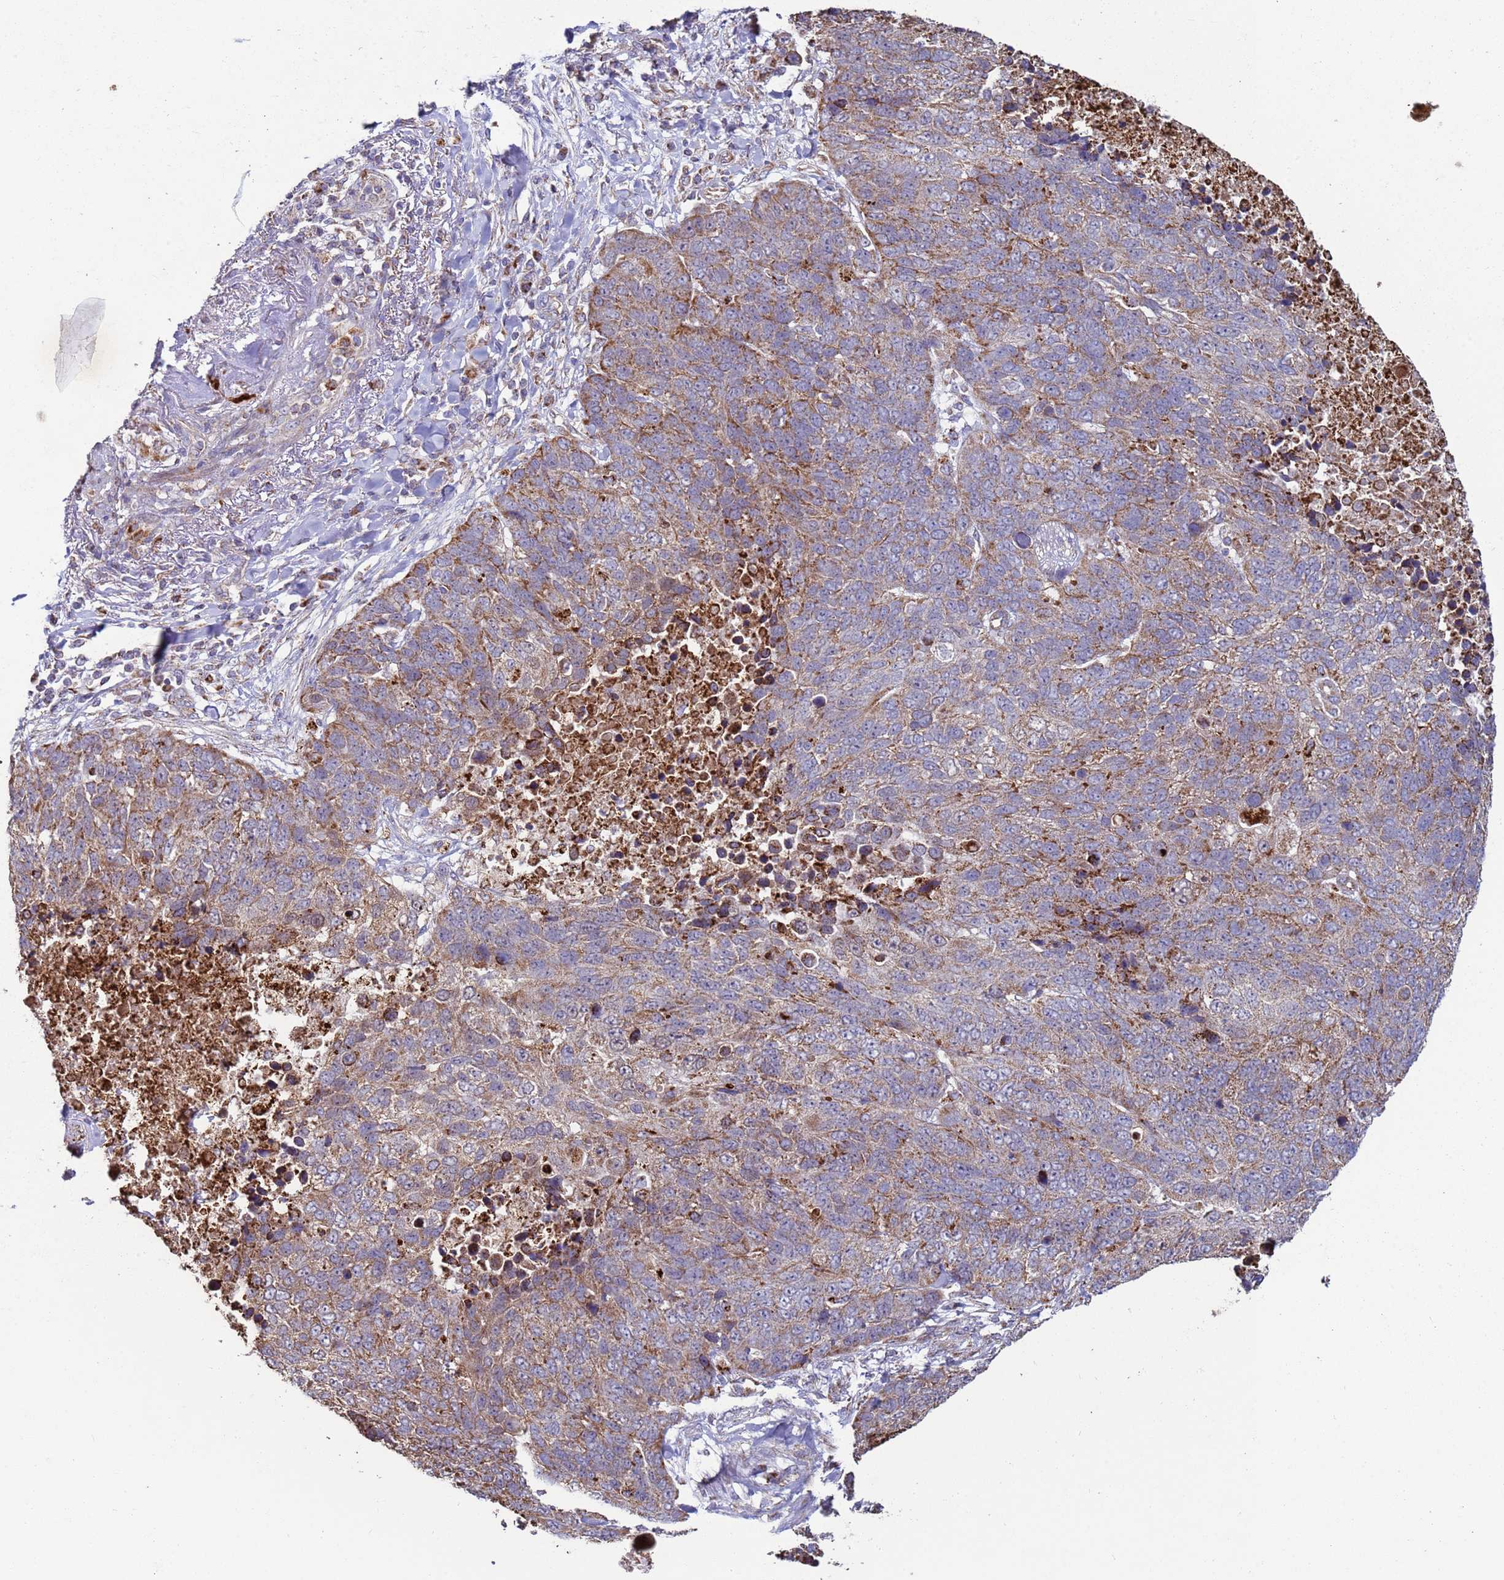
{"staining": {"intensity": "weak", "quantity": "25%-75%", "location": "cytoplasmic/membranous"}, "tissue": "lung cancer", "cell_type": "Tumor cells", "image_type": "cancer", "snomed": [{"axis": "morphology", "description": "Normal tissue, NOS"}, {"axis": "morphology", "description": "Squamous cell carcinoma, NOS"}, {"axis": "topography", "description": "Lymph node"}, {"axis": "topography", "description": "Lung"}], "caption": "IHC of squamous cell carcinoma (lung) shows low levels of weak cytoplasmic/membranous staining in approximately 25%-75% of tumor cells.", "gene": "FBXO33", "patient": {"sex": "male", "age": 66}}